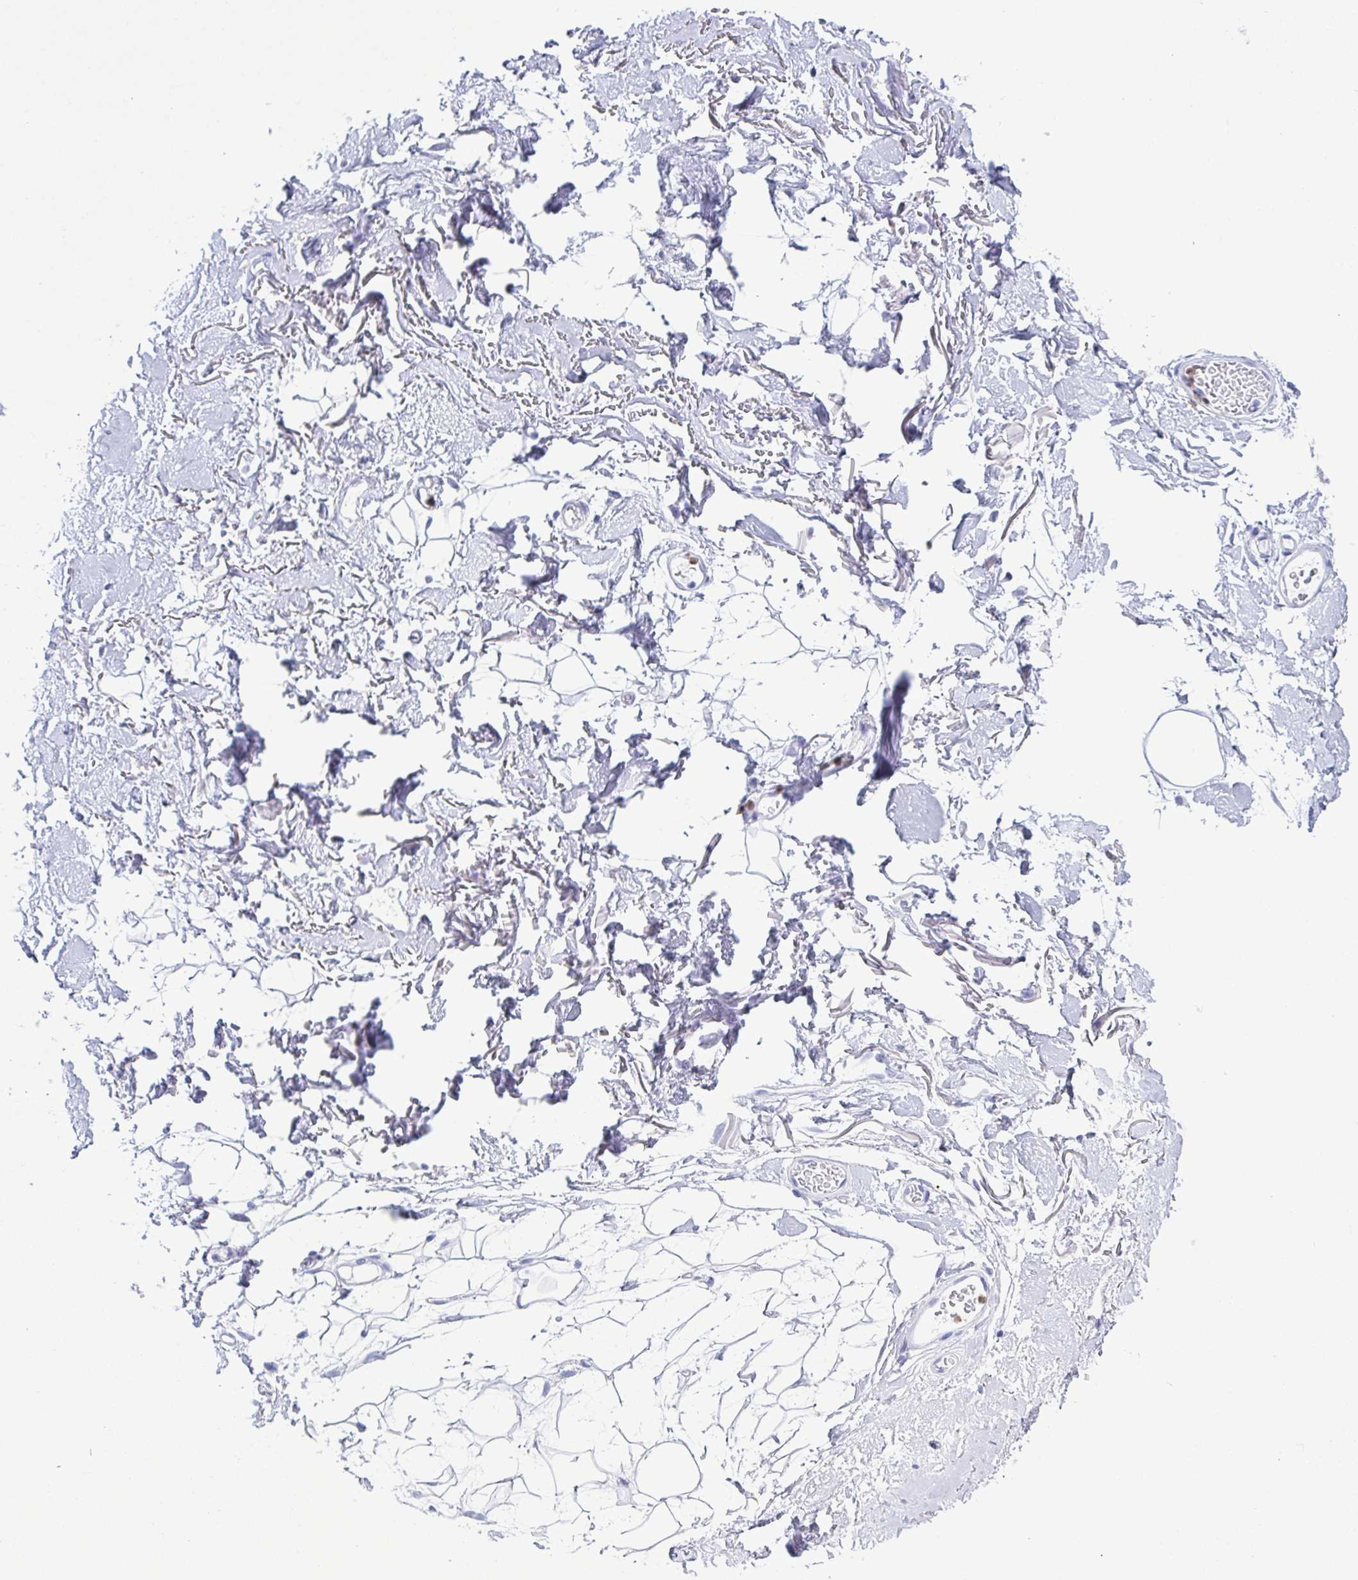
{"staining": {"intensity": "negative", "quantity": "none", "location": "none"}, "tissue": "adipose tissue", "cell_type": "Adipocytes", "image_type": "normal", "snomed": [{"axis": "morphology", "description": "Normal tissue, NOS"}, {"axis": "topography", "description": "Anal"}, {"axis": "topography", "description": "Peripheral nerve tissue"}], "caption": "High magnification brightfield microscopy of normal adipose tissue stained with DAB (3,3'-diaminobenzidine) (brown) and counterstained with hematoxylin (blue): adipocytes show no significant positivity. (DAB (3,3'-diaminobenzidine) immunohistochemistry (IHC), high magnification).", "gene": "LTF", "patient": {"sex": "male", "age": 78}}